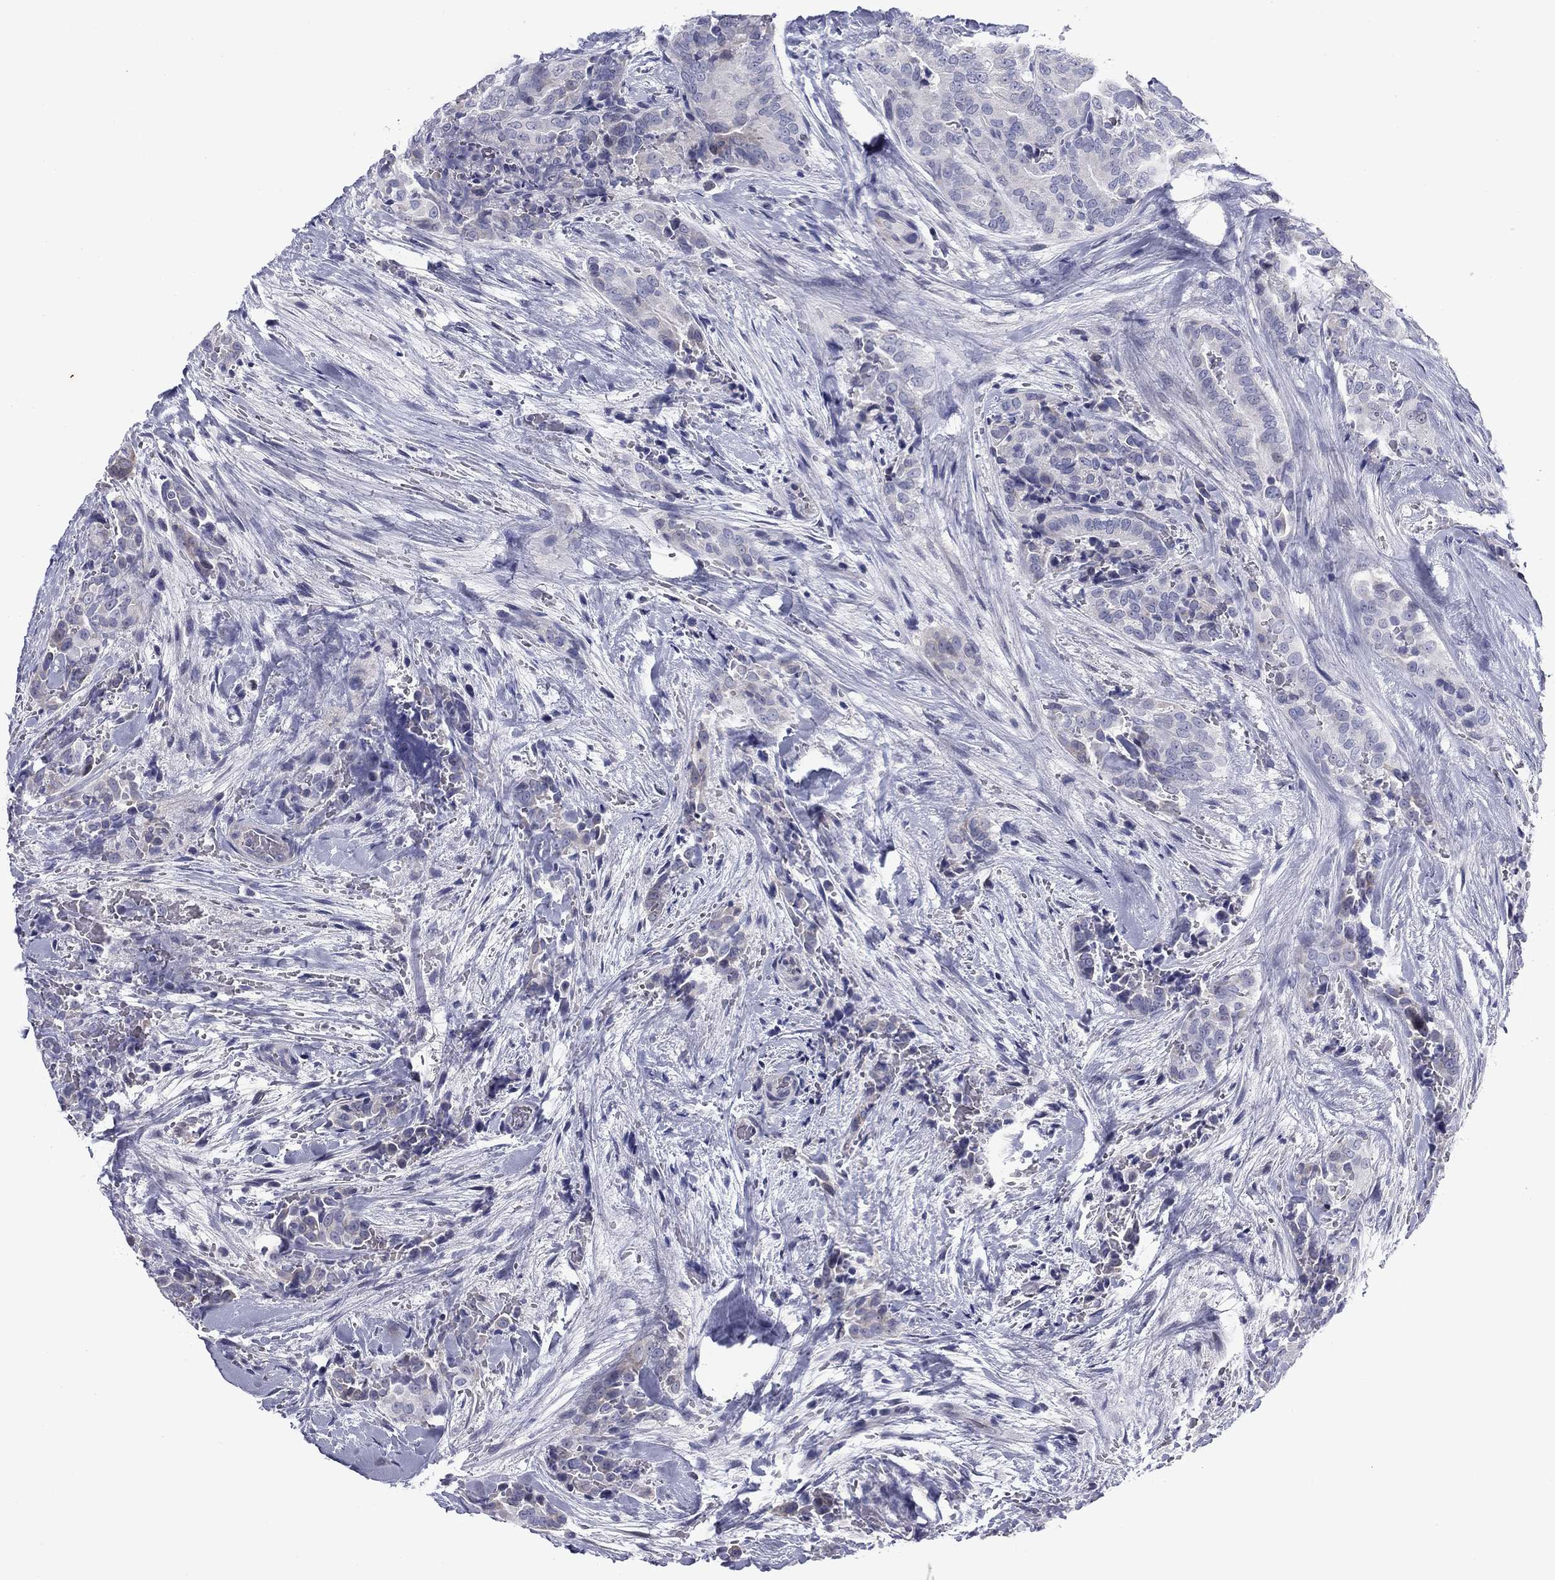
{"staining": {"intensity": "negative", "quantity": "none", "location": "none"}, "tissue": "thyroid cancer", "cell_type": "Tumor cells", "image_type": "cancer", "snomed": [{"axis": "morphology", "description": "Papillary adenocarcinoma, NOS"}, {"axis": "topography", "description": "Thyroid gland"}], "caption": "An IHC photomicrograph of thyroid papillary adenocarcinoma is shown. There is no staining in tumor cells of thyroid papillary adenocarcinoma.", "gene": "PRPH", "patient": {"sex": "male", "age": 61}}